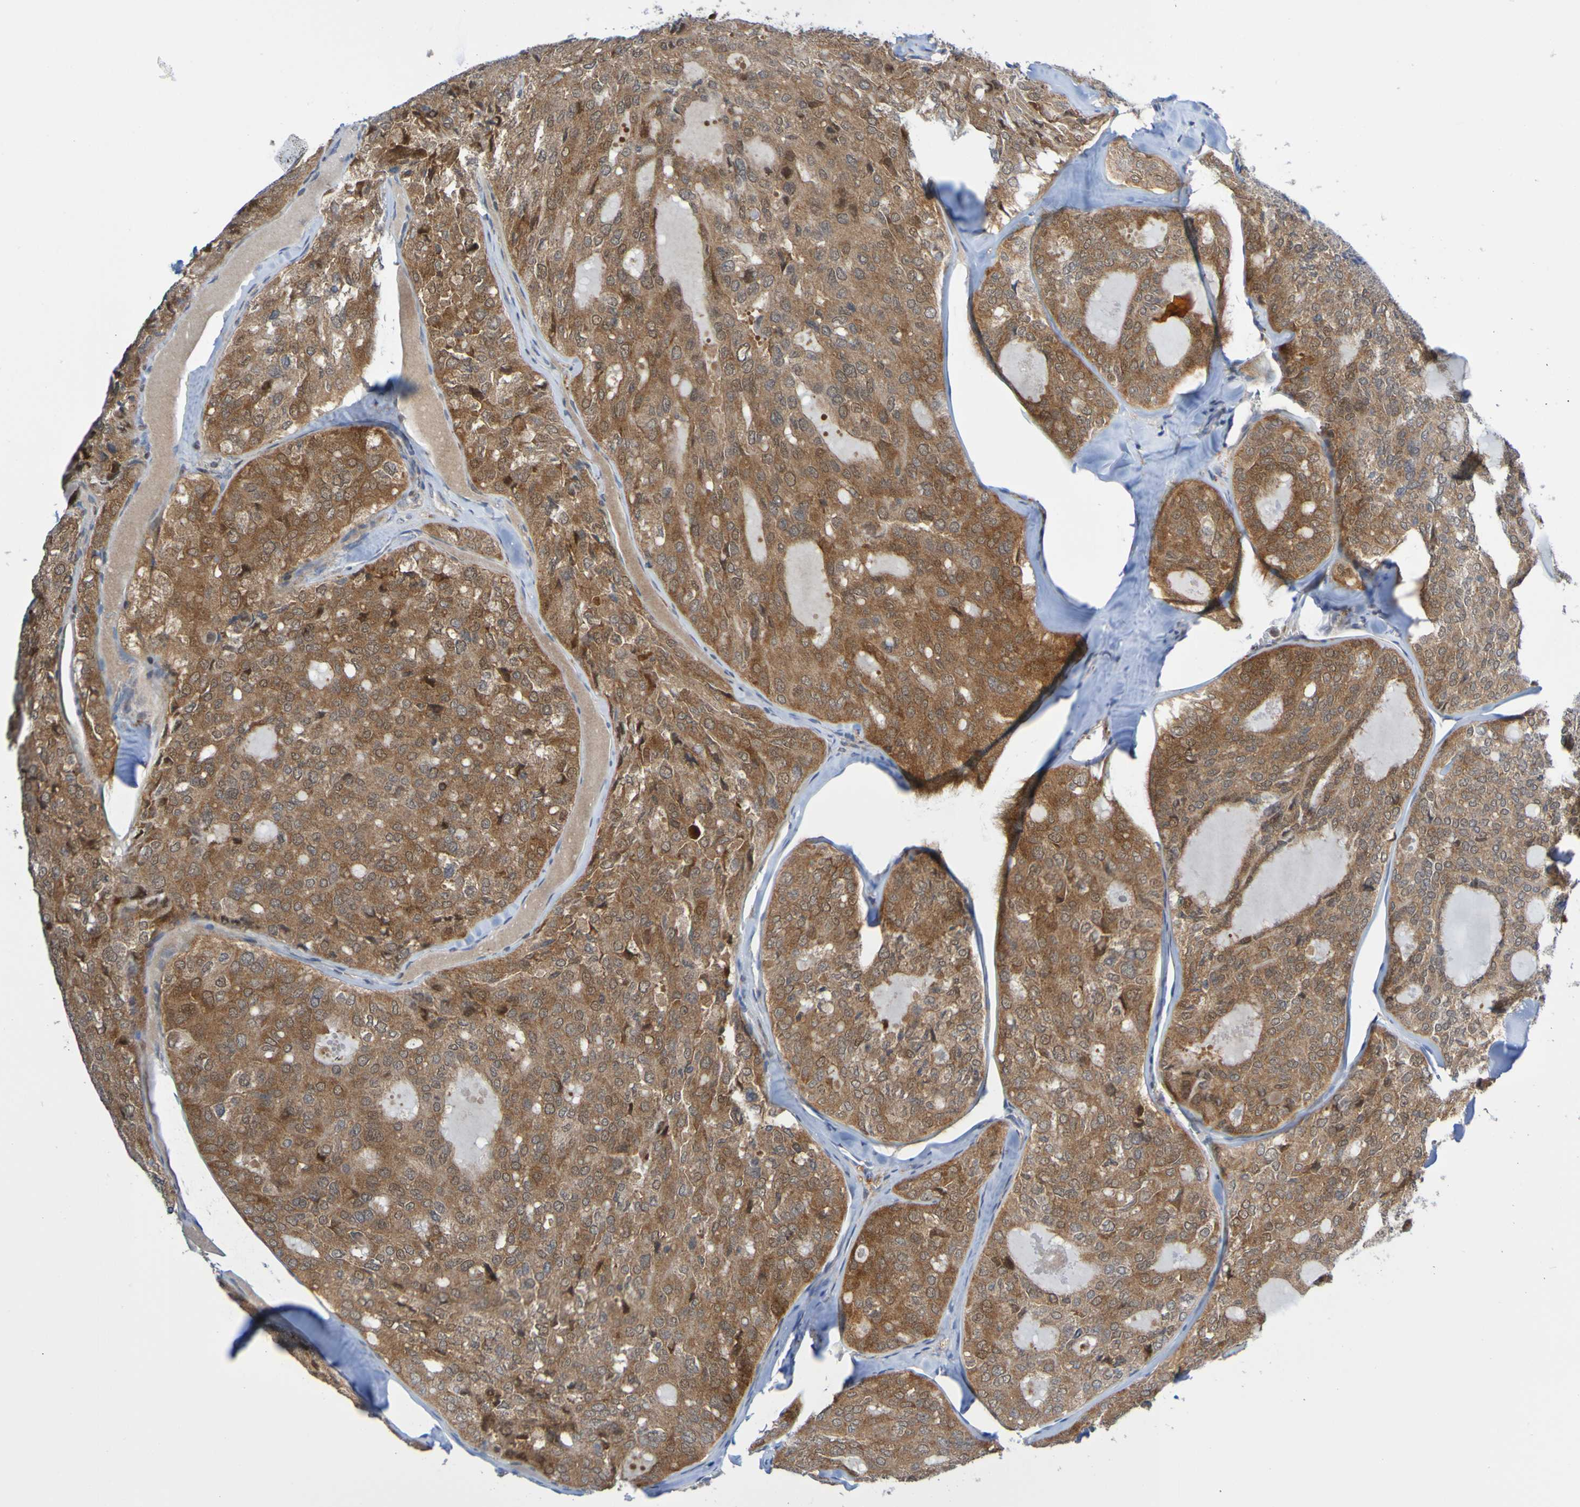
{"staining": {"intensity": "moderate", "quantity": ">75%", "location": "cytoplasmic/membranous"}, "tissue": "thyroid cancer", "cell_type": "Tumor cells", "image_type": "cancer", "snomed": [{"axis": "morphology", "description": "Follicular adenoma carcinoma, NOS"}, {"axis": "topography", "description": "Thyroid gland"}], "caption": "Protein expression analysis of human follicular adenoma carcinoma (thyroid) reveals moderate cytoplasmic/membranous staining in about >75% of tumor cells.", "gene": "ATIC", "patient": {"sex": "male", "age": 75}}